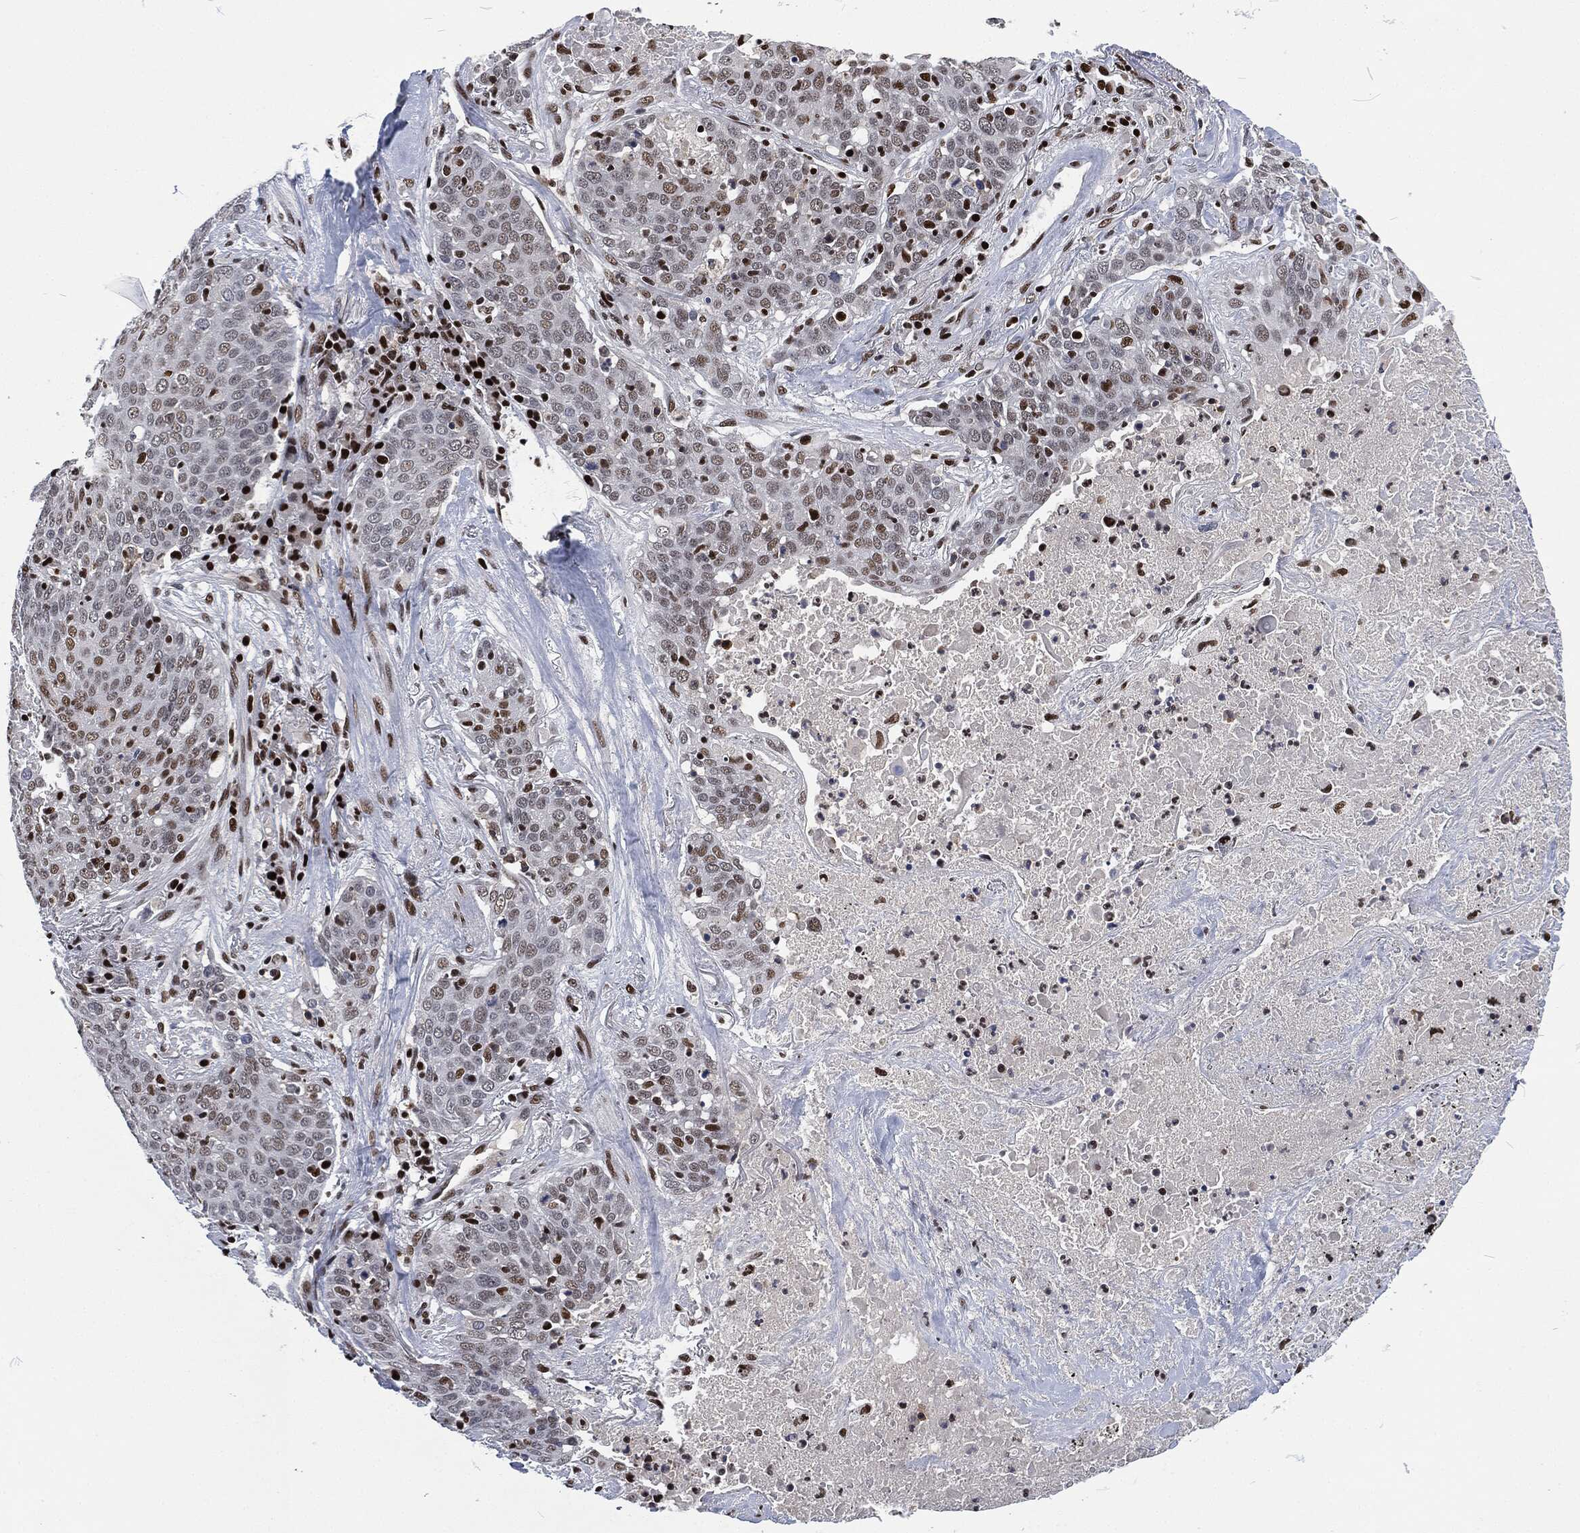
{"staining": {"intensity": "strong", "quantity": "<25%", "location": "nuclear"}, "tissue": "lung cancer", "cell_type": "Tumor cells", "image_type": "cancer", "snomed": [{"axis": "morphology", "description": "Squamous cell carcinoma, NOS"}, {"axis": "topography", "description": "Lung"}], "caption": "Lung cancer (squamous cell carcinoma) stained with a protein marker exhibits strong staining in tumor cells.", "gene": "DCPS", "patient": {"sex": "male", "age": 82}}